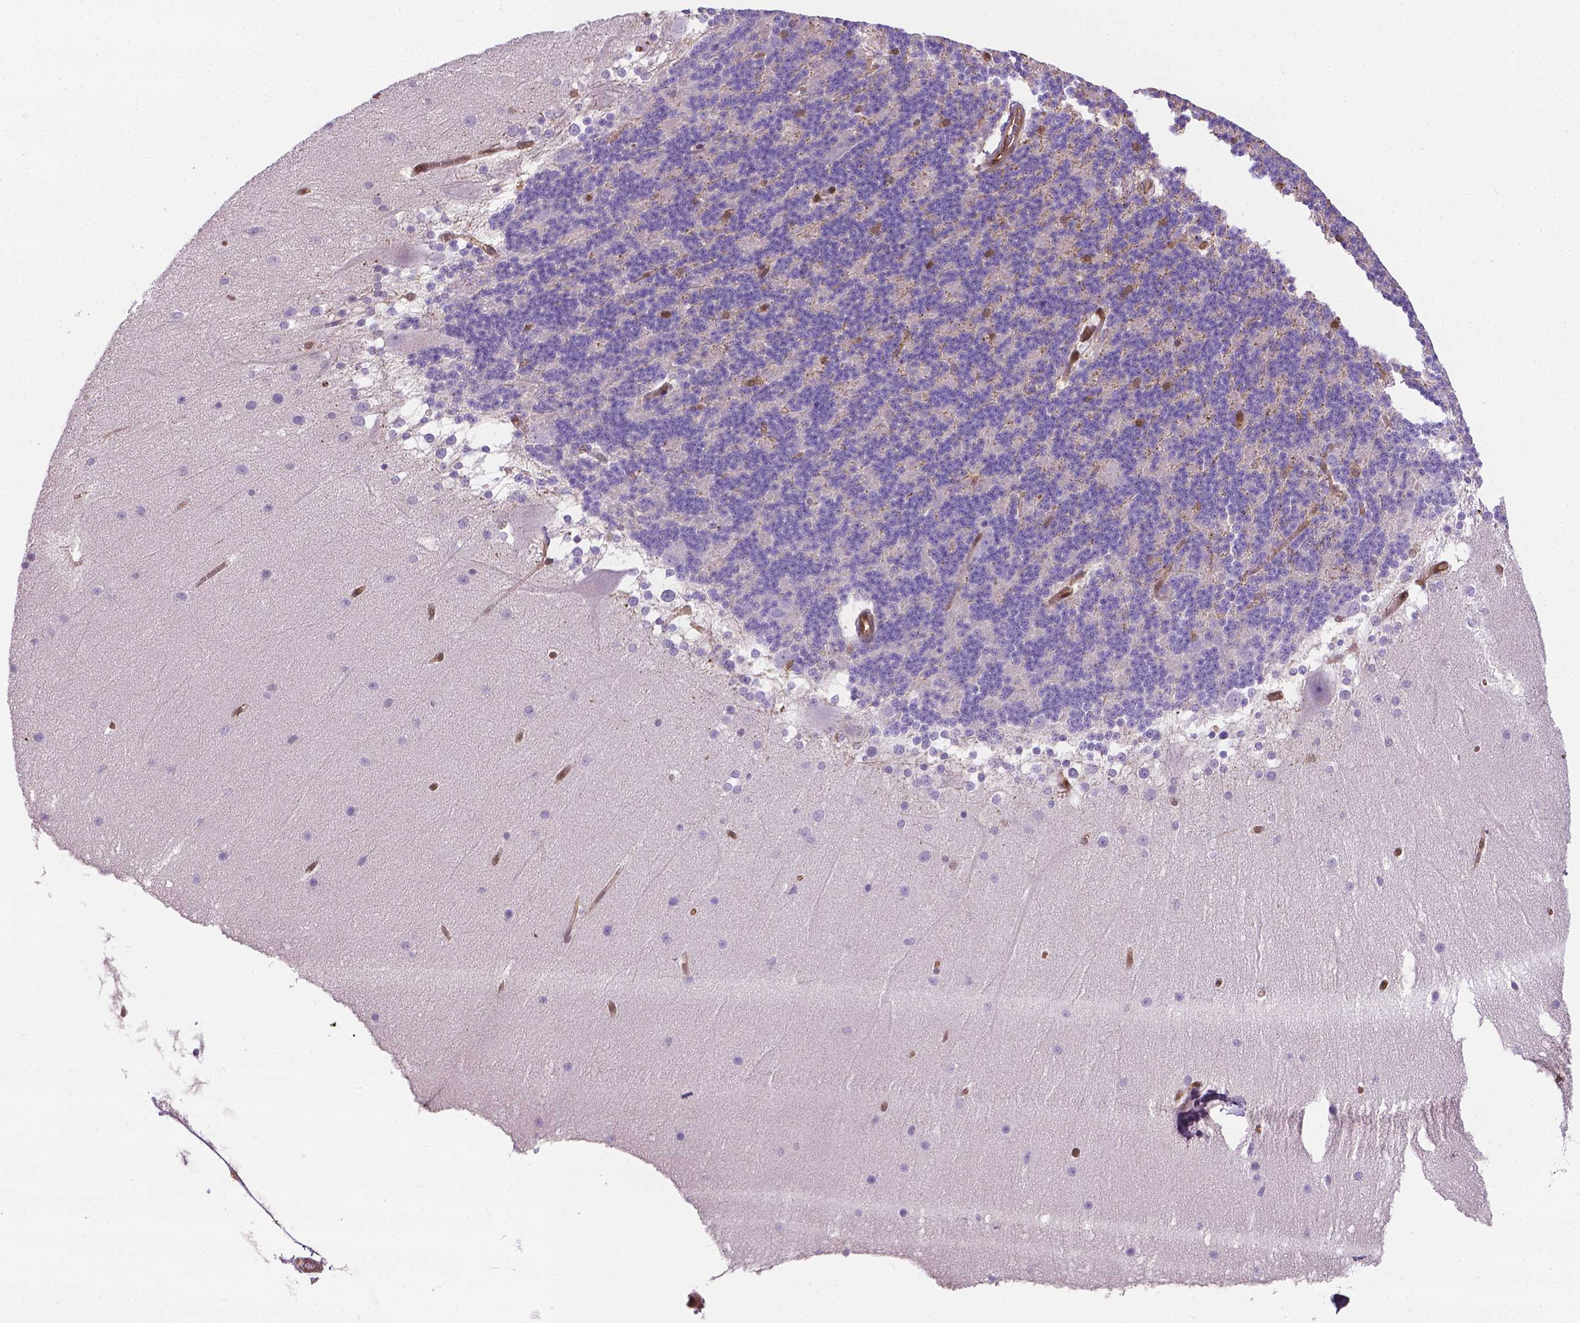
{"staining": {"intensity": "negative", "quantity": "none", "location": "none"}, "tissue": "cerebellum", "cell_type": "Cells in granular layer", "image_type": "normal", "snomed": [{"axis": "morphology", "description": "Normal tissue, NOS"}, {"axis": "topography", "description": "Cerebellum"}], "caption": "IHC of benign cerebellum exhibits no positivity in cells in granular layer.", "gene": "CLIC4", "patient": {"sex": "female", "age": 19}}